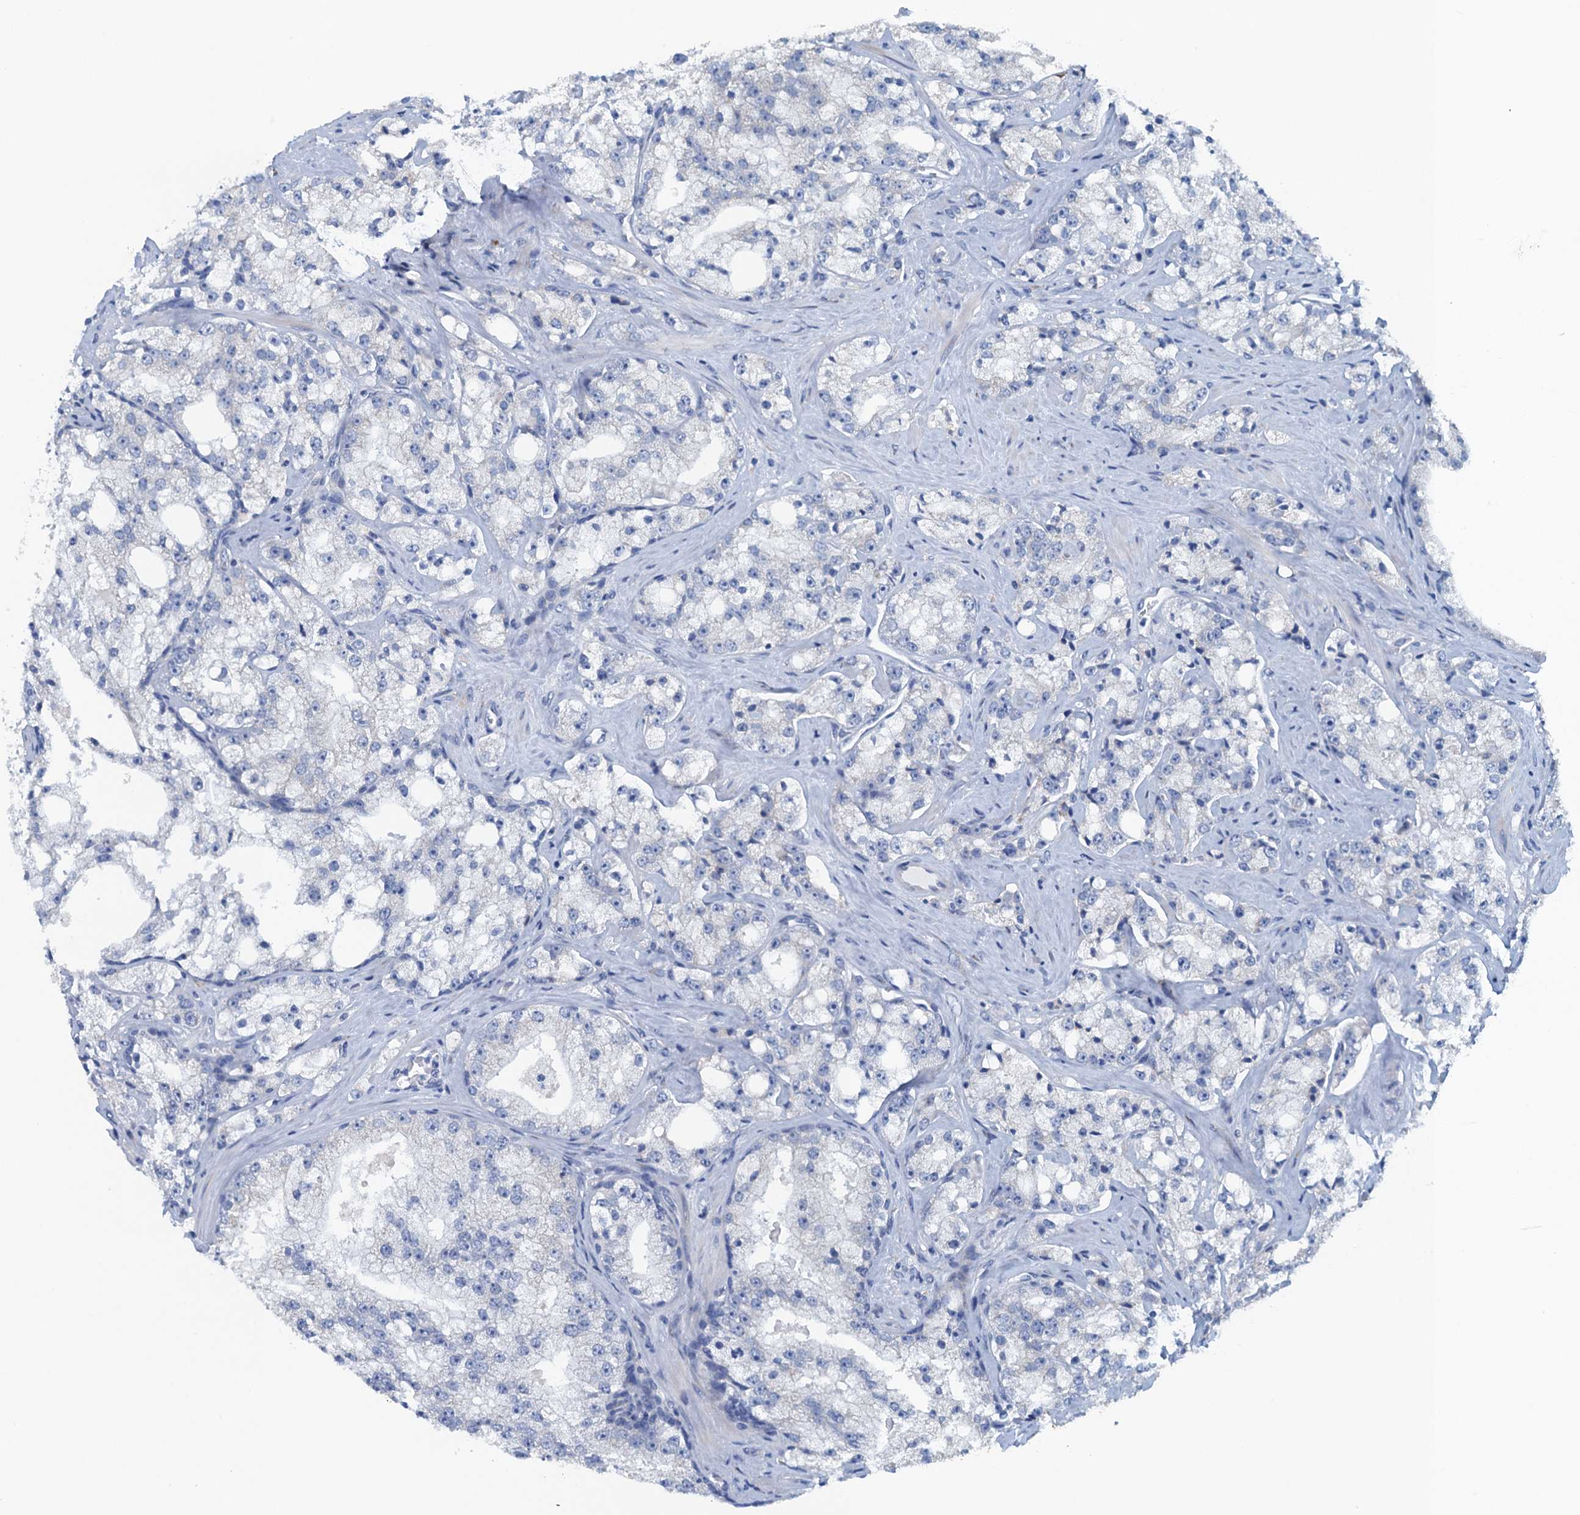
{"staining": {"intensity": "negative", "quantity": "none", "location": "none"}, "tissue": "prostate cancer", "cell_type": "Tumor cells", "image_type": "cancer", "snomed": [{"axis": "morphology", "description": "Adenocarcinoma, High grade"}, {"axis": "topography", "description": "Prostate"}], "caption": "Micrograph shows no significant protein expression in tumor cells of prostate cancer.", "gene": "CBLIF", "patient": {"sex": "male", "age": 64}}